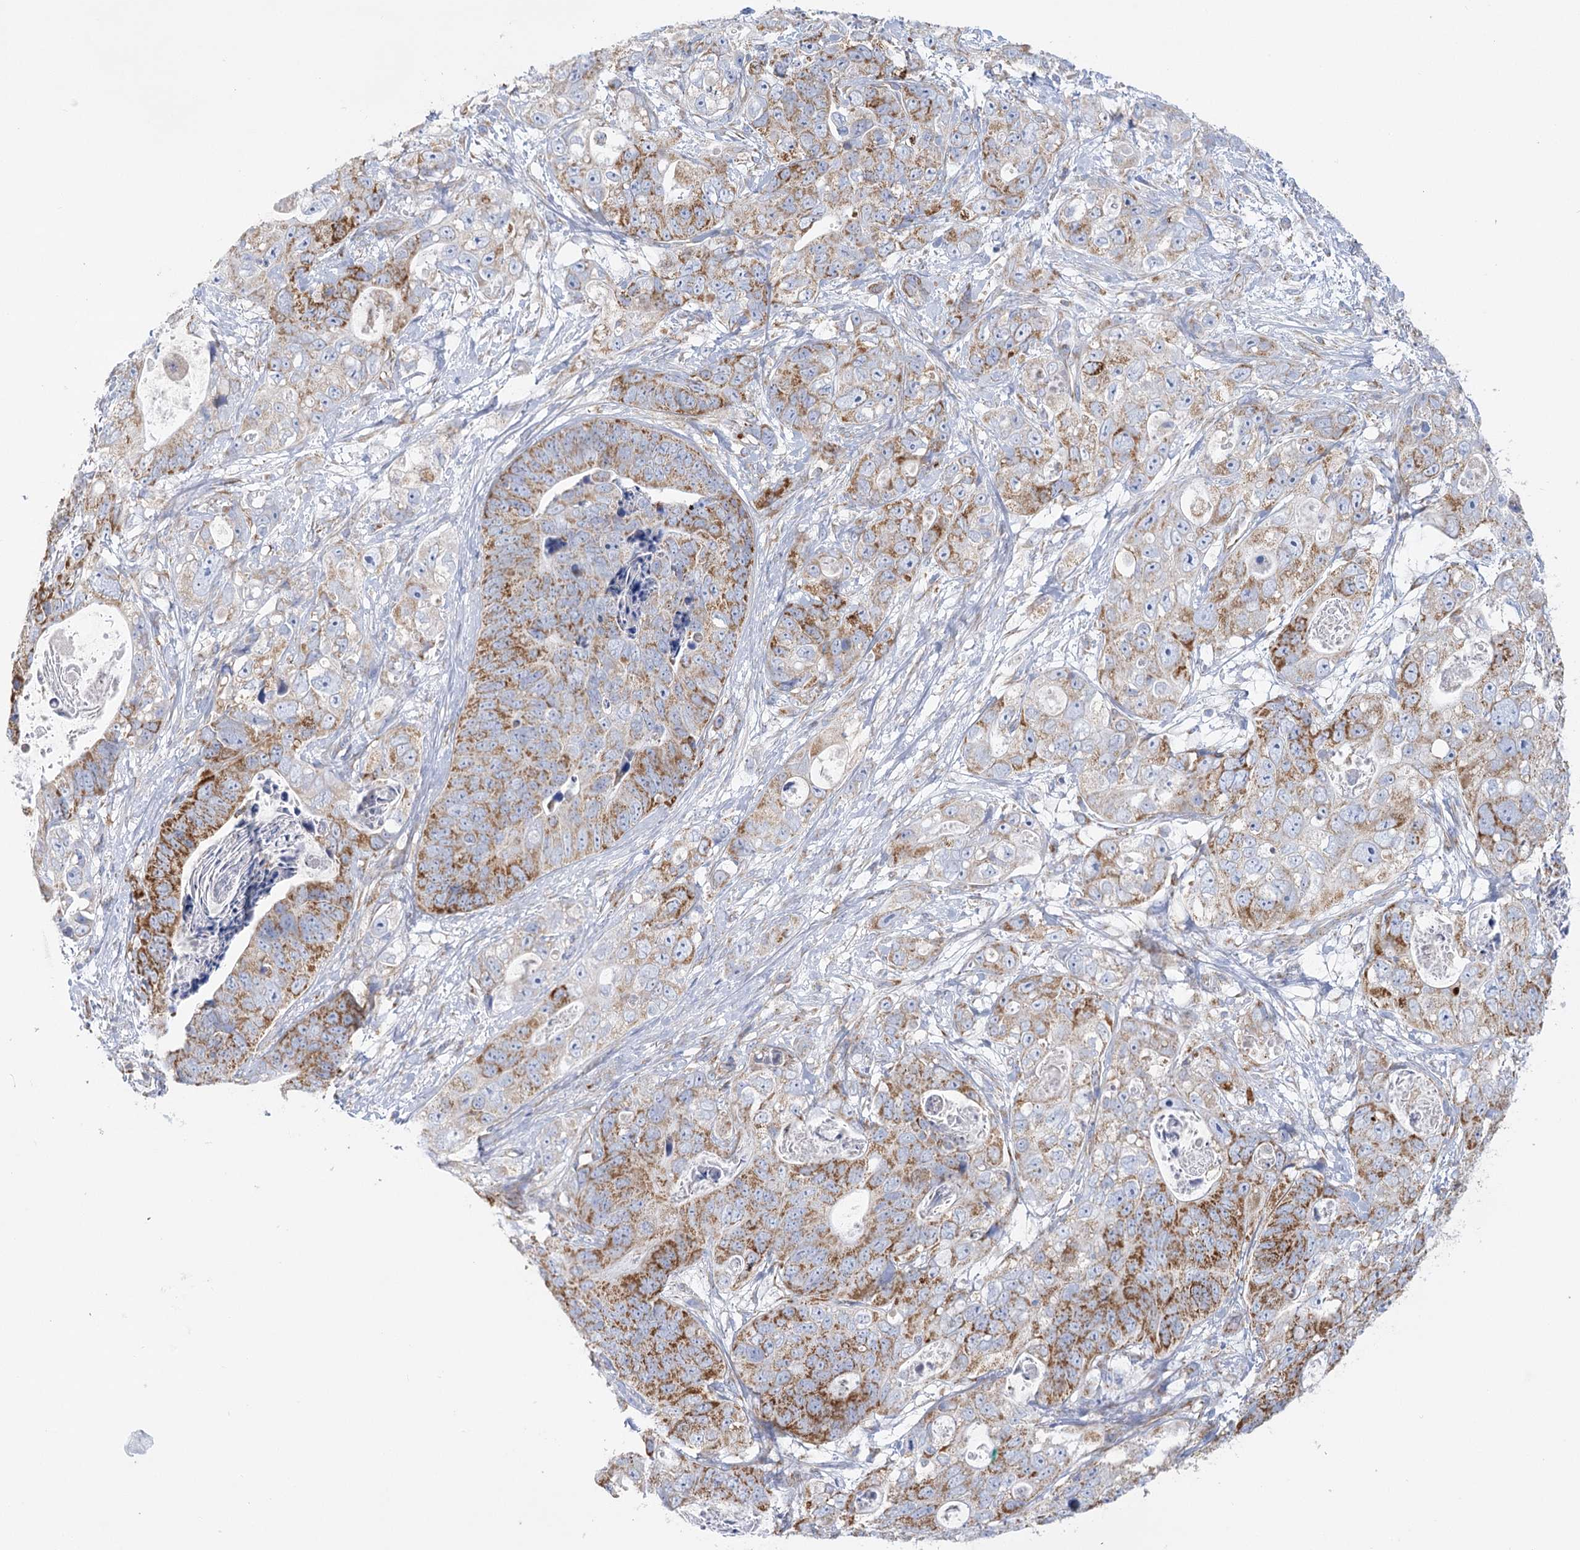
{"staining": {"intensity": "strong", "quantity": "25%-75%", "location": "cytoplasmic/membranous"}, "tissue": "stomach cancer", "cell_type": "Tumor cells", "image_type": "cancer", "snomed": [{"axis": "morphology", "description": "Adenocarcinoma, NOS"}, {"axis": "topography", "description": "Stomach"}], "caption": "Immunohistochemical staining of human stomach cancer (adenocarcinoma) displays high levels of strong cytoplasmic/membranous expression in about 25%-75% of tumor cells. (Brightfield microscopy of DAB IHC at high magnification).", "gene": "DHTKD1", "patient": {"sex": "female", "age": 89}}